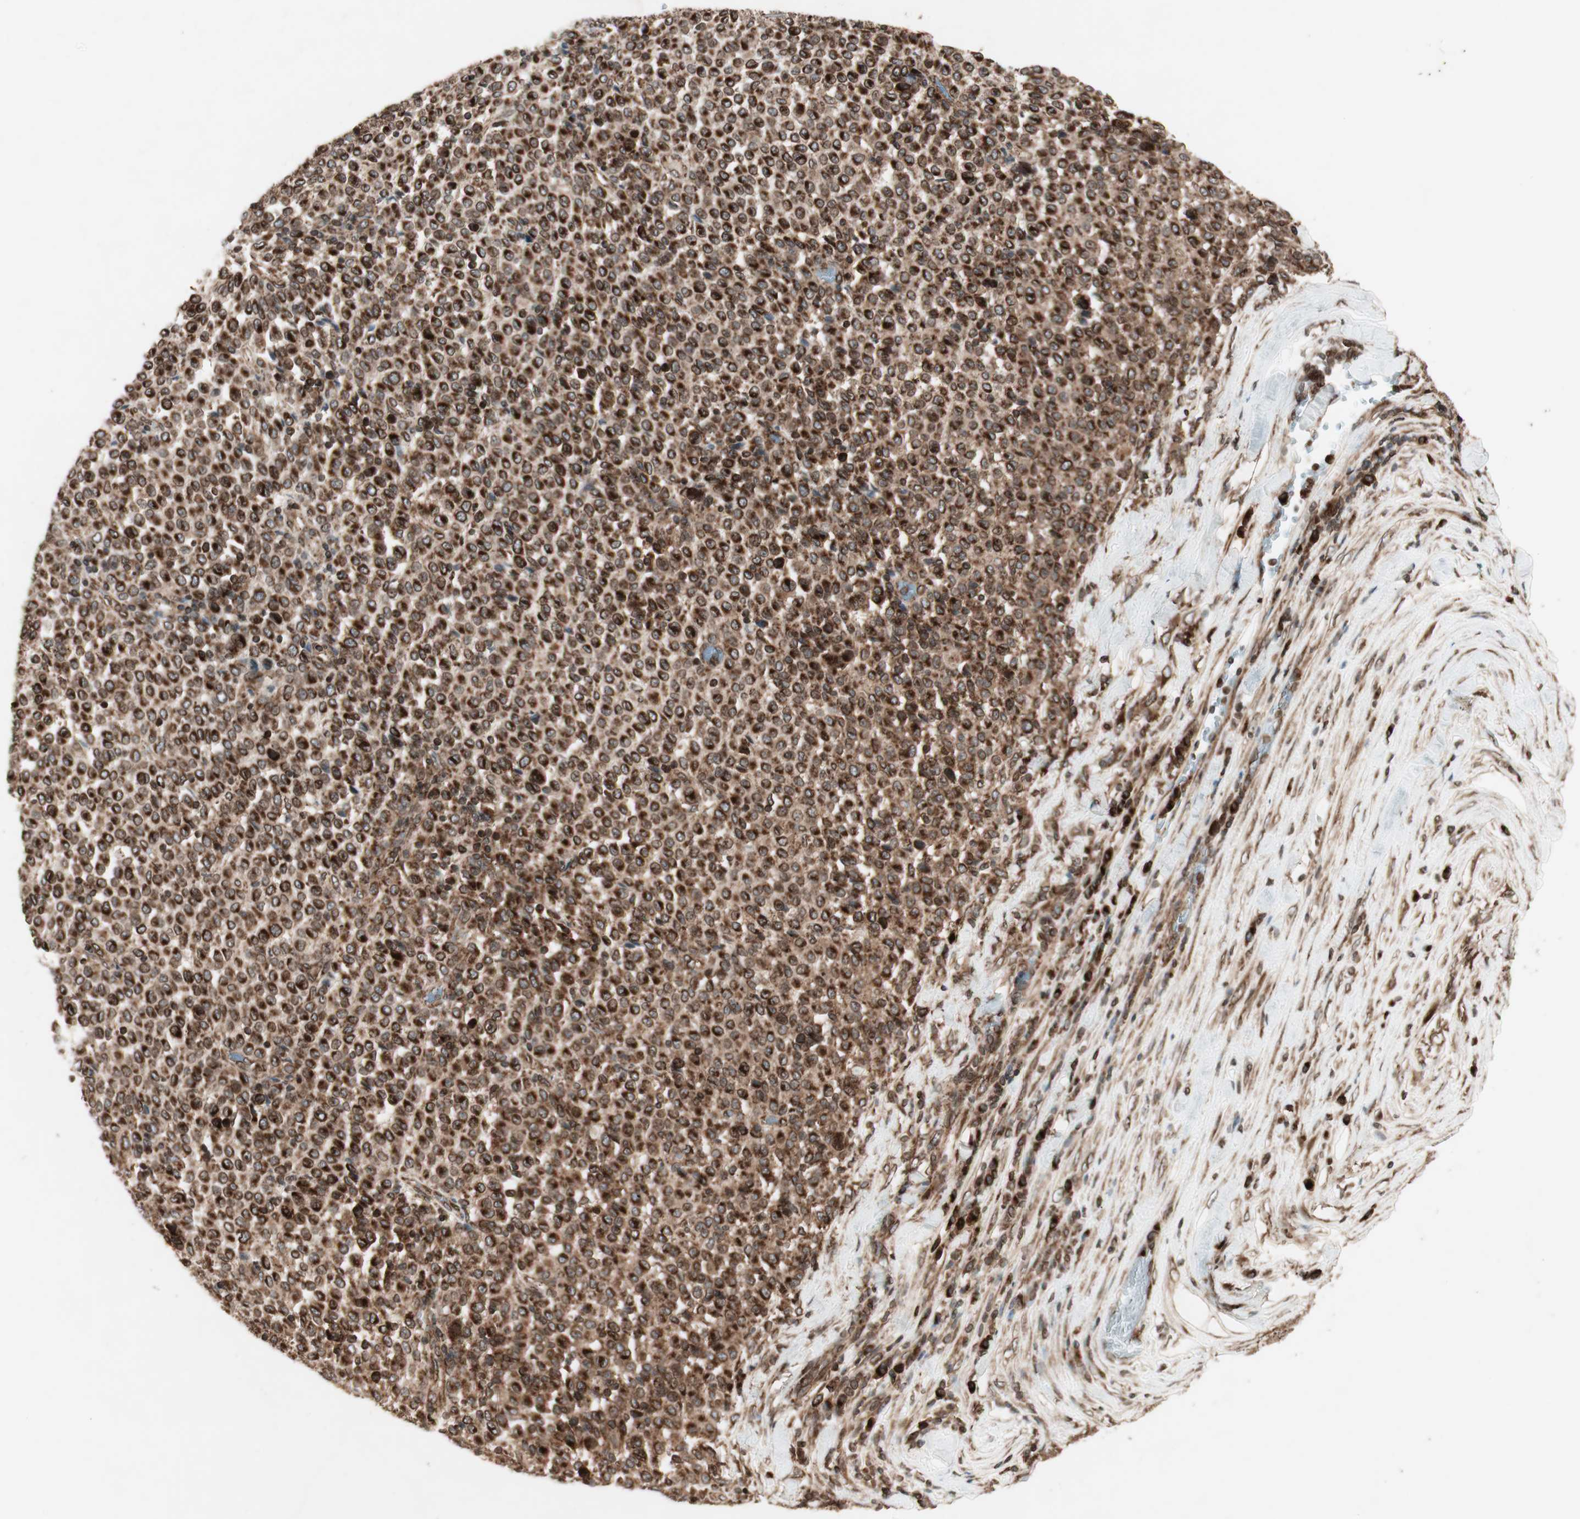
{"staining": {"intensity": "strong", "quantity": ">75%", "location": "cytoplasmic/membranous,nuclear"}, "tissue": "melanoma", "cell_type": "Tumor cells", "image_type": "cancer", "snomed": [{"axis": "morphology", "description": "Malignant melanoma, Metastatic site"}, {"axis": "topography", "description": "Pancreas"}], "caption": "Melanoma stained with a protein marker displays strong staining in tumor cells.", "gene": "NUP62", "patient": {"sex": "female", "age": 30}}